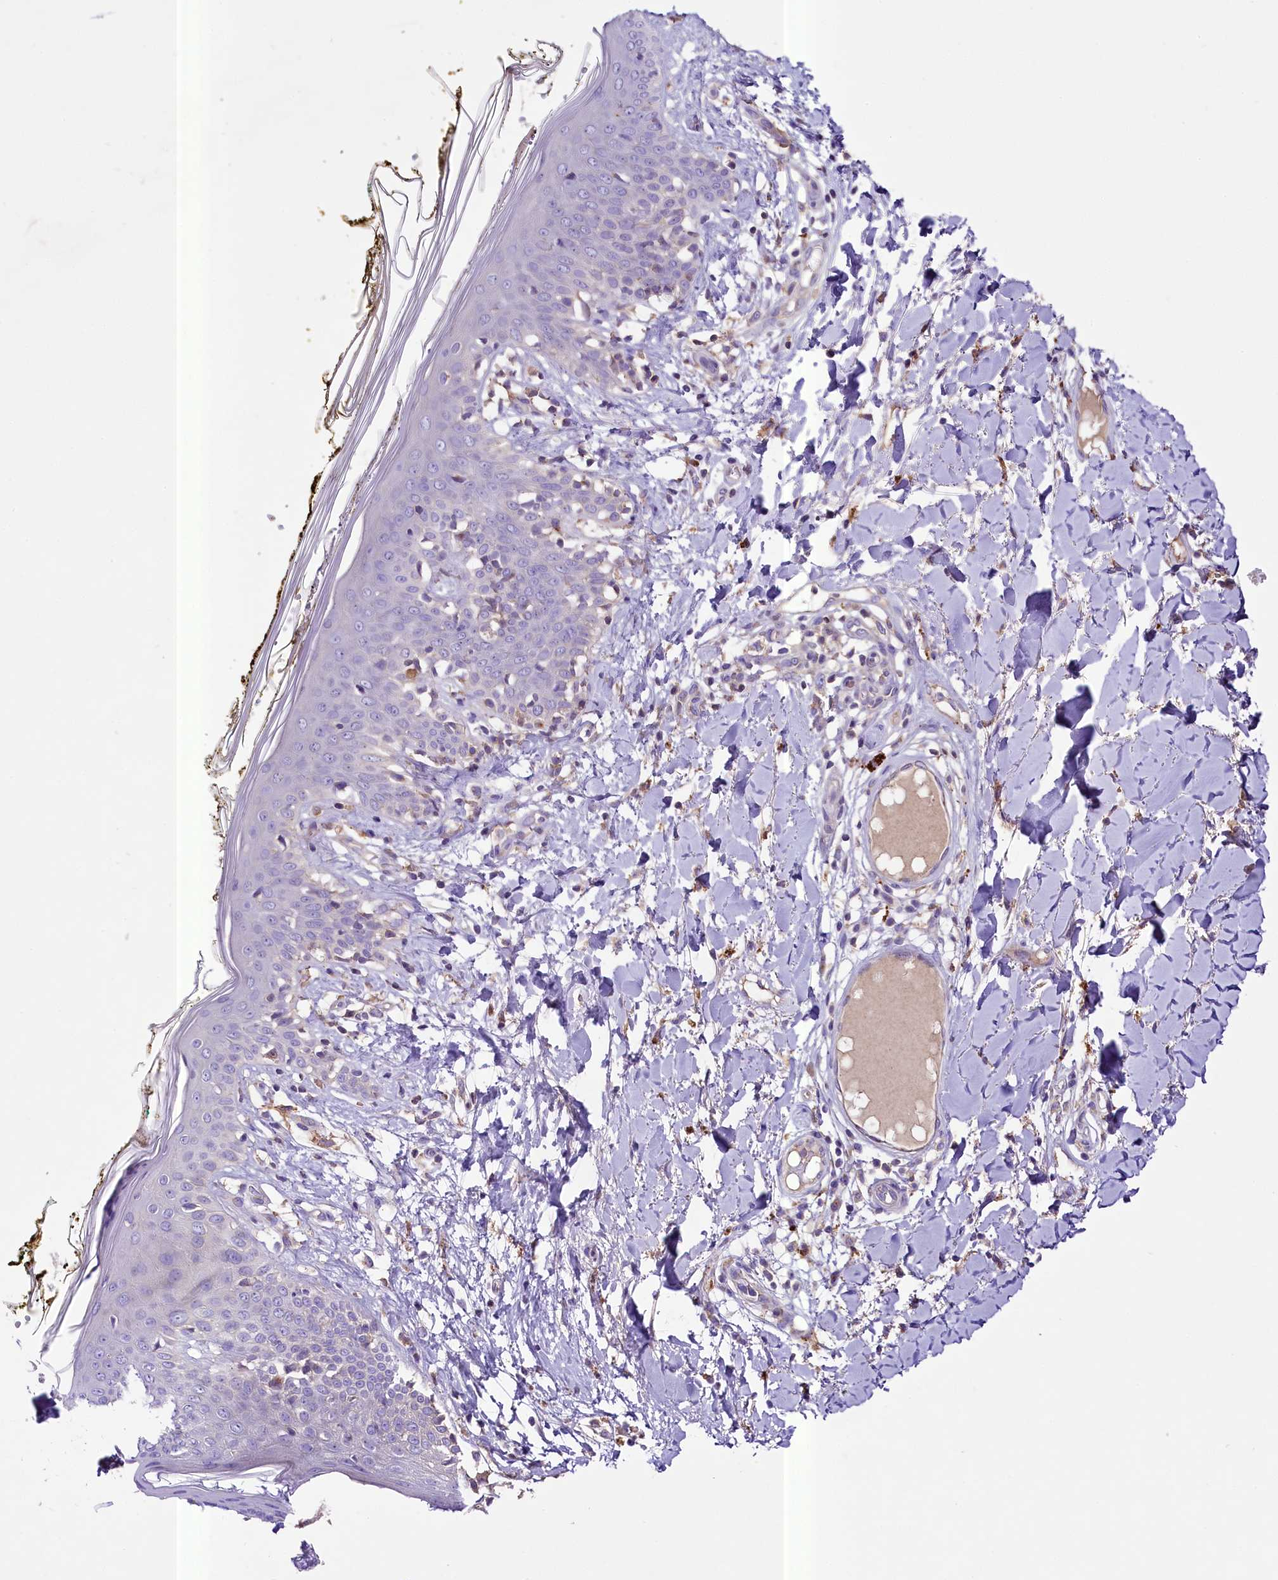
{"staining": {"intensity": "weak", "quantity": ">75%", "location": "cytoplasmic/membranous"}, "tissue": "skin", "cell_type": "Fibroblasts", "image_type": "normal", "snomed": [{"axis": "morphology", "description": "Normal tissue, NOS"}, {"axis": "topography", "description": "Skin"}], "caption": "Protein analysis of benign skin shows weak cytoplasmic/membranous positivity in about >75% of fibroblasts.", "gene": "PEMT", "patient": {"sex": "female", "age": 34}}